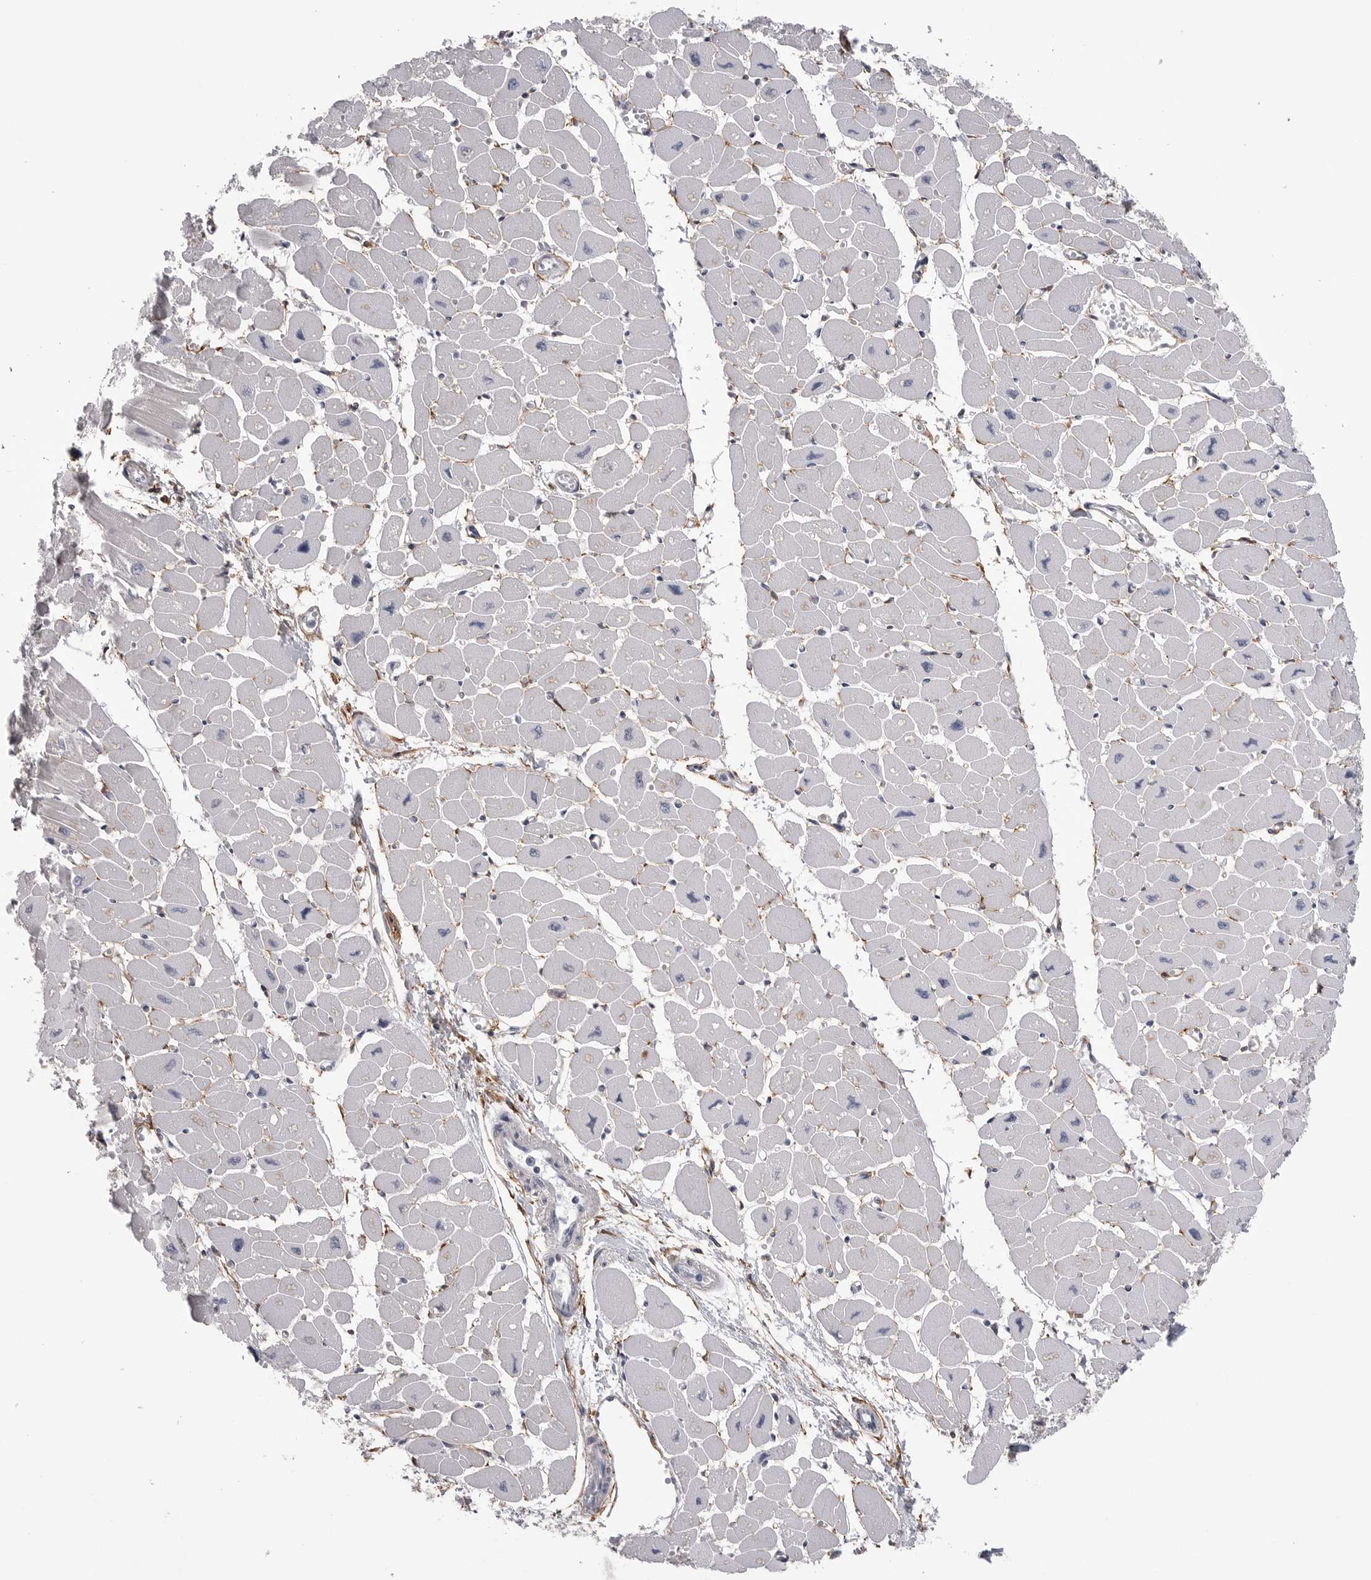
{"staining": {"intensity": "negative", "quantity": "none", "location": "none"}, "tissue": "heart muscle", "cell_type": "Cardiomyocytes", "image_type": "normal", "snomed": [{"axis": "morphology", "description": "Normal tissue, NOS"}, {"axis": "topography", "description": "Heart"}], "caption": "Human heart muscle stained for a protein using IHC displays no expression in cardiomyocytes.", "gene": "AKAP12", "patient": {"sex": "female", "age": 54}}